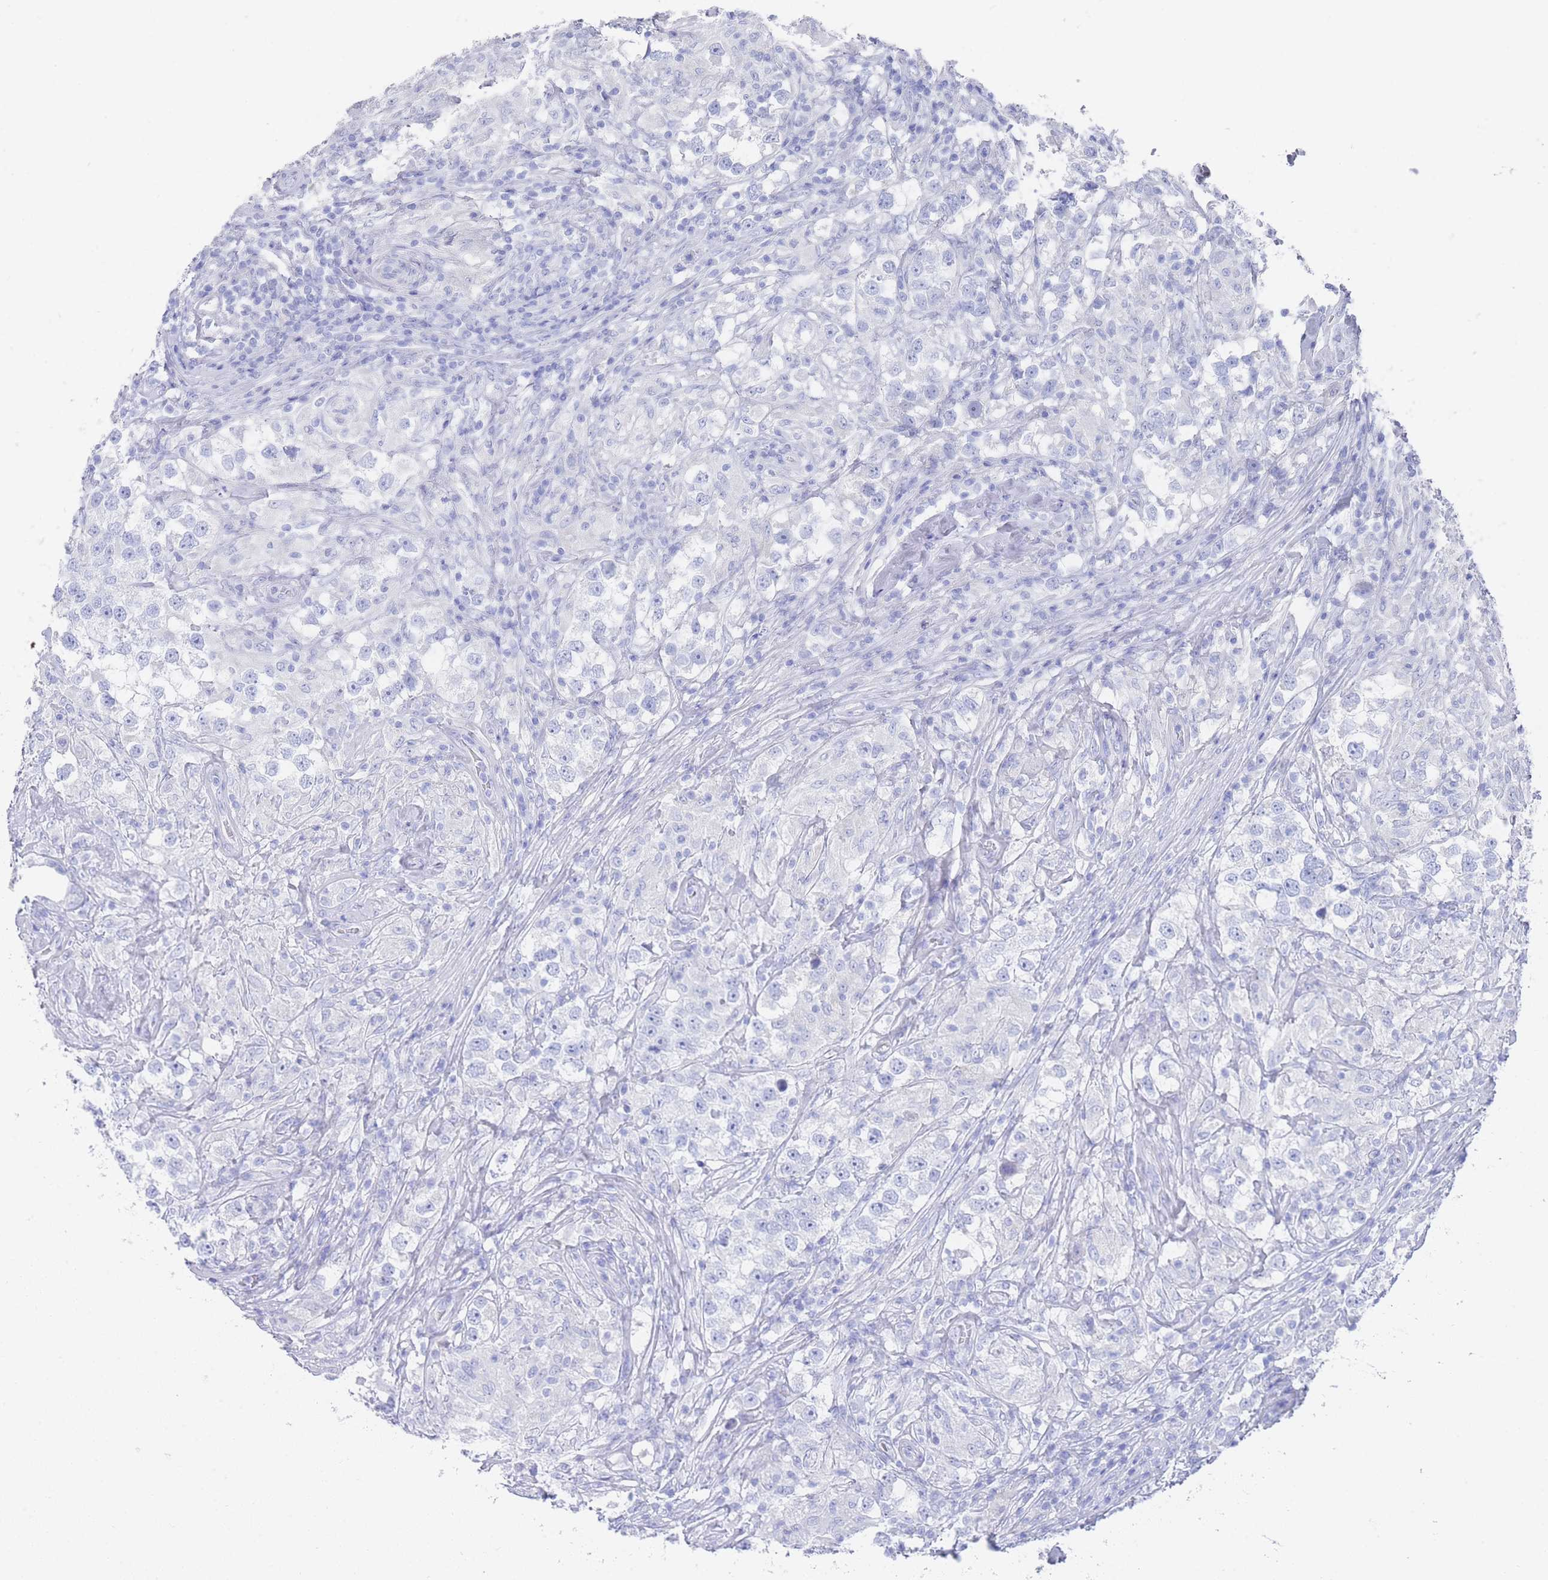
{"staining": {"intensity": "negative", "quantity": "none", "location": "none"}, "tissue": "testis cancer", "cell_type": "Tumor cells", "image_type": "cancer", "snomed": [{"axis": "morphology", "description": "Seminoma, NOS"}, {"axis": "topography", "description": "Testis"}], "caption": "The histopathology image shows no significant expression in tumor cells of testis seminoma. The staining is performed using DAB brown chromogen with nuclei counter-stained in using hematoxylin.", "gene": "LRRC37A", "patient": {"sex": "male", "age": 46}}